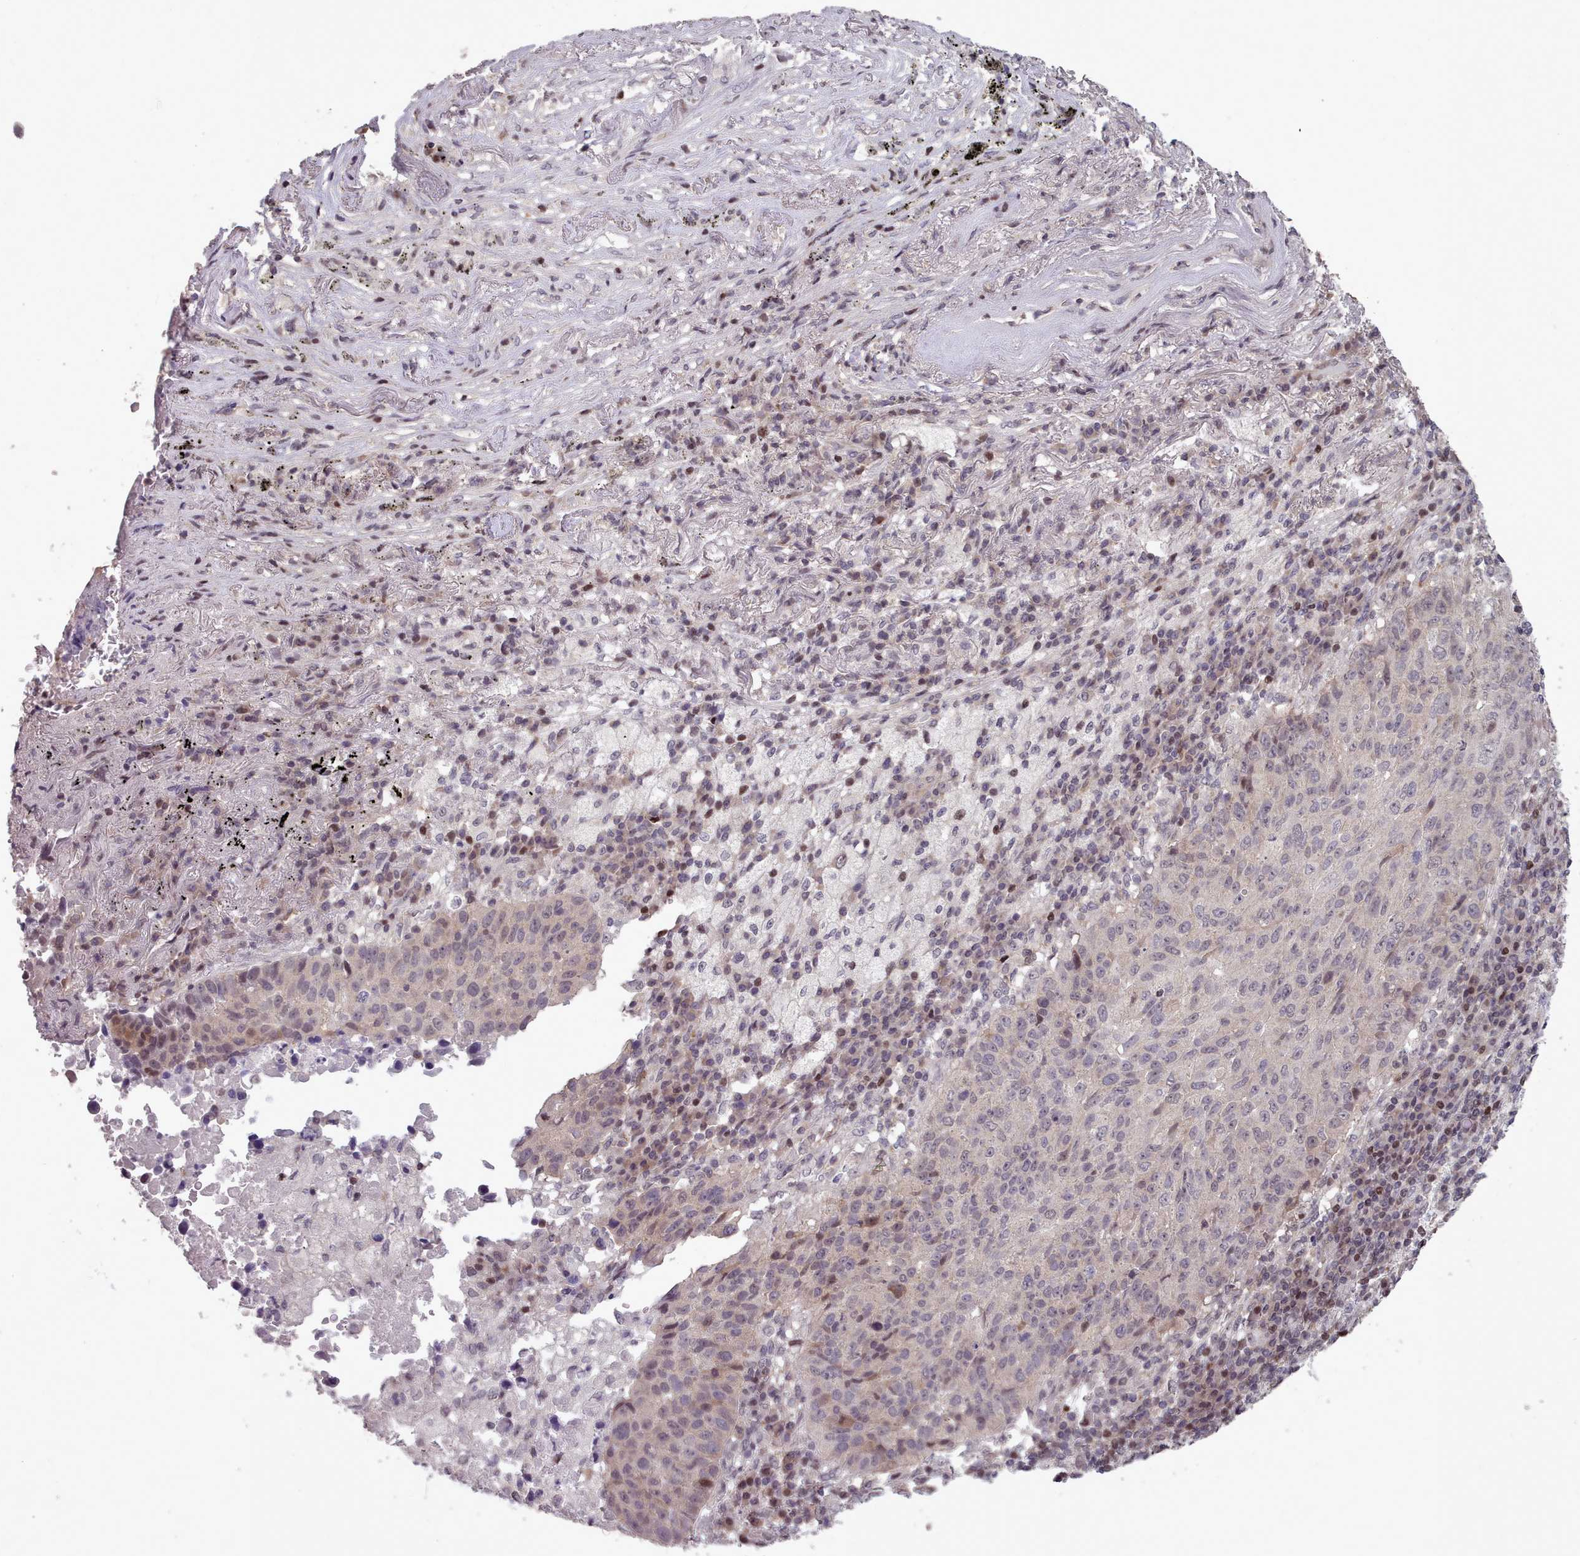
{"staining": {"intensity": "weak", "quantity": "<25%", "location": "nuclear"}, "tissue": "lung cancer", "cell_type": "Tumor cells", "image_type": "cancer", "snomed": [{"axis": "morphology", "description": "Squamous cell carcinoma, NOS"}, {"axis": "topography", "description": "Lung"}], "caption": "Tumor cells are negative for protein expression in human lung cancer (squamous cell carcinoma). Brightfield microscopy of immunohistochemistry (IHC) stained with DAB (brown) and hematoxylin (blue), captured at high magnification.", "gene": "ENSA", "patient": {"sex": "male", "age": 73}}